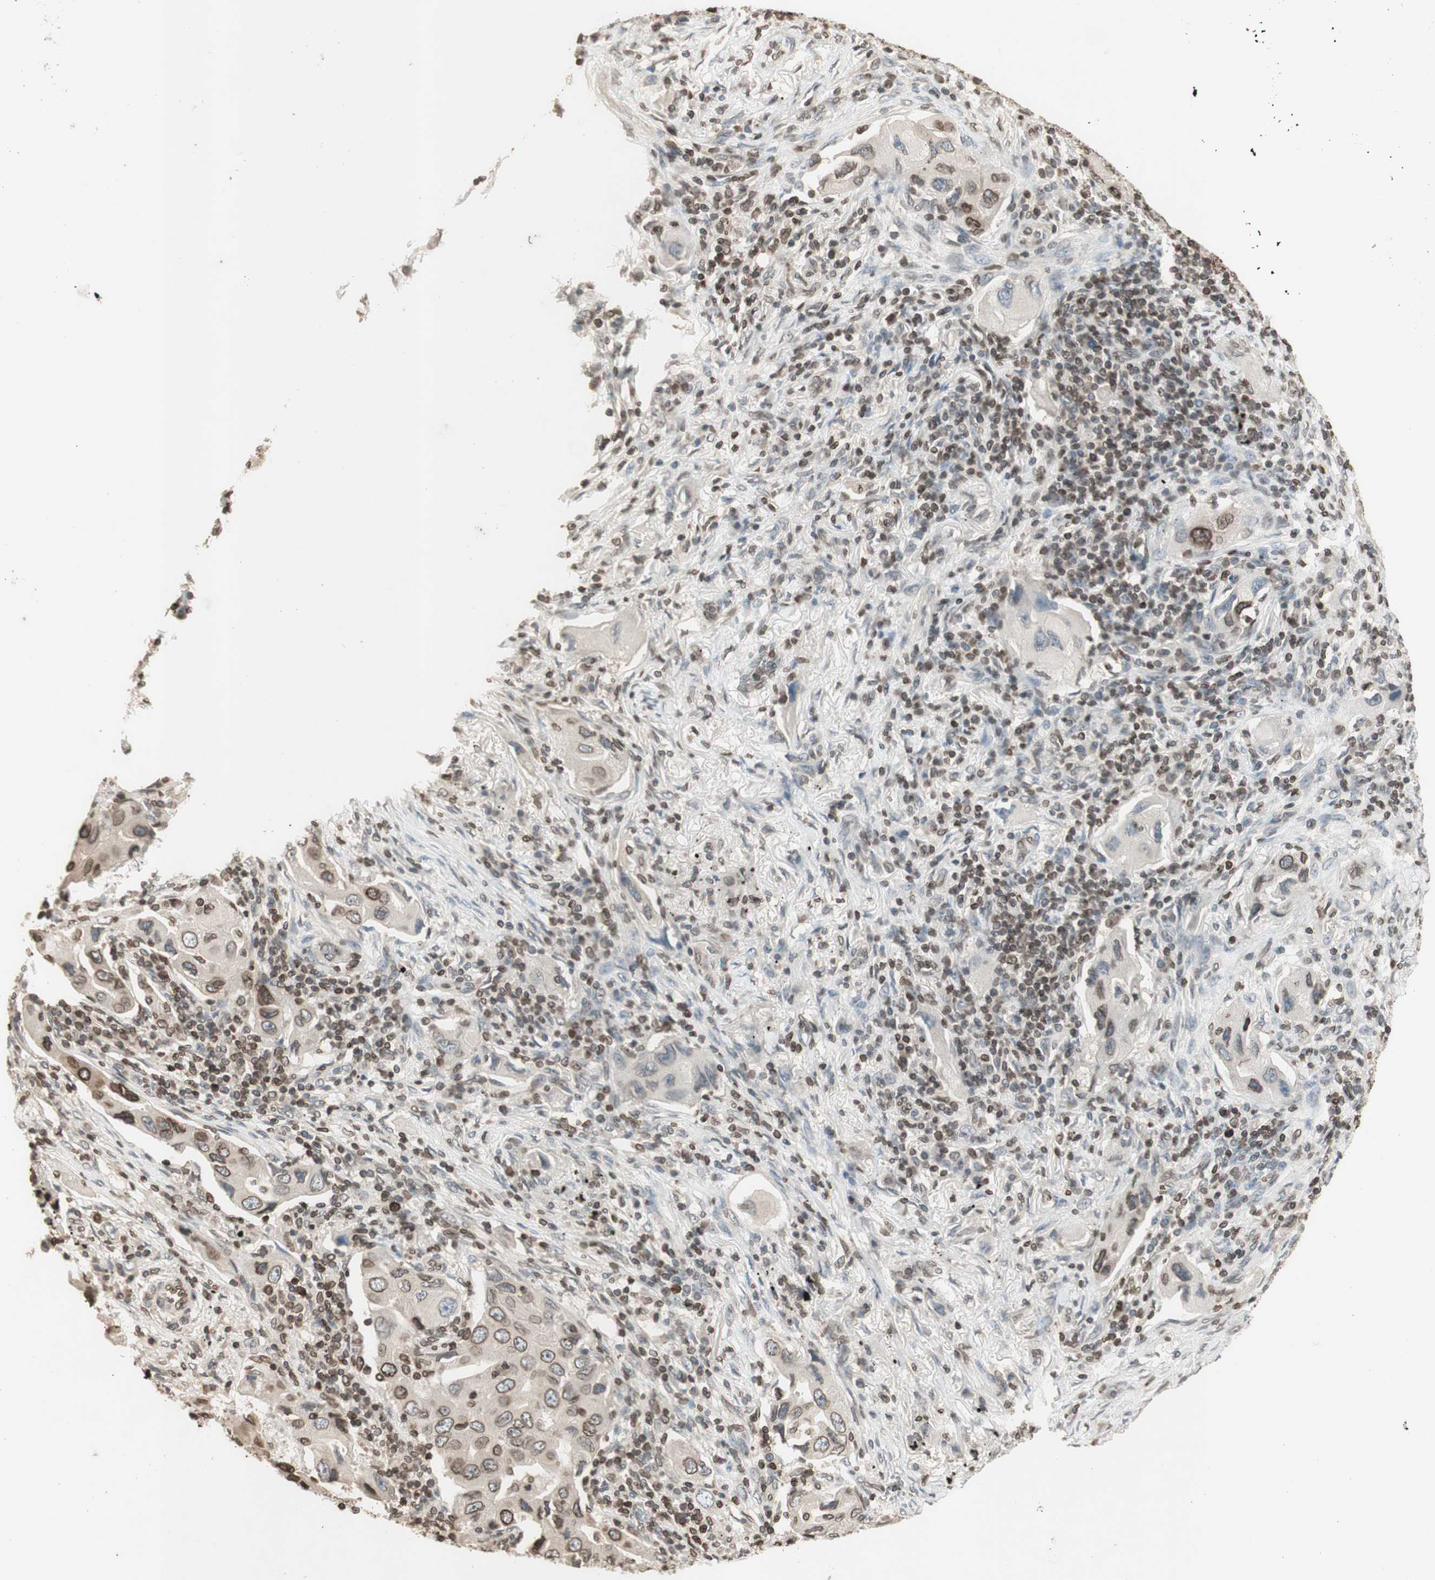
{"staining": {"intensity": "moderate", "quantity": ">75%", "location": "cytoplasmic/membranous,nuclear"}, "tissue": "lung cancer", "cell_type": "Tumor cells", "image_type": "cancer", "snomed": [{"axis": "morphology", "description": "Adenocarcinoma, NOS"}, {"axis": "topography", "description": "Lung"}], "caption": "Immunohistochemical staining of lung cancer demonstrates medium levels of moderate cytoplasmic/membranous and nuclear staining in approximately >75% of tumor cells. (Stains: DAB in brown, nuclei in blue, Microscopy: brightfield microscopy at high magnification).", "gene": "TMPO", "patient": {"sex": "female", "age": 65}}